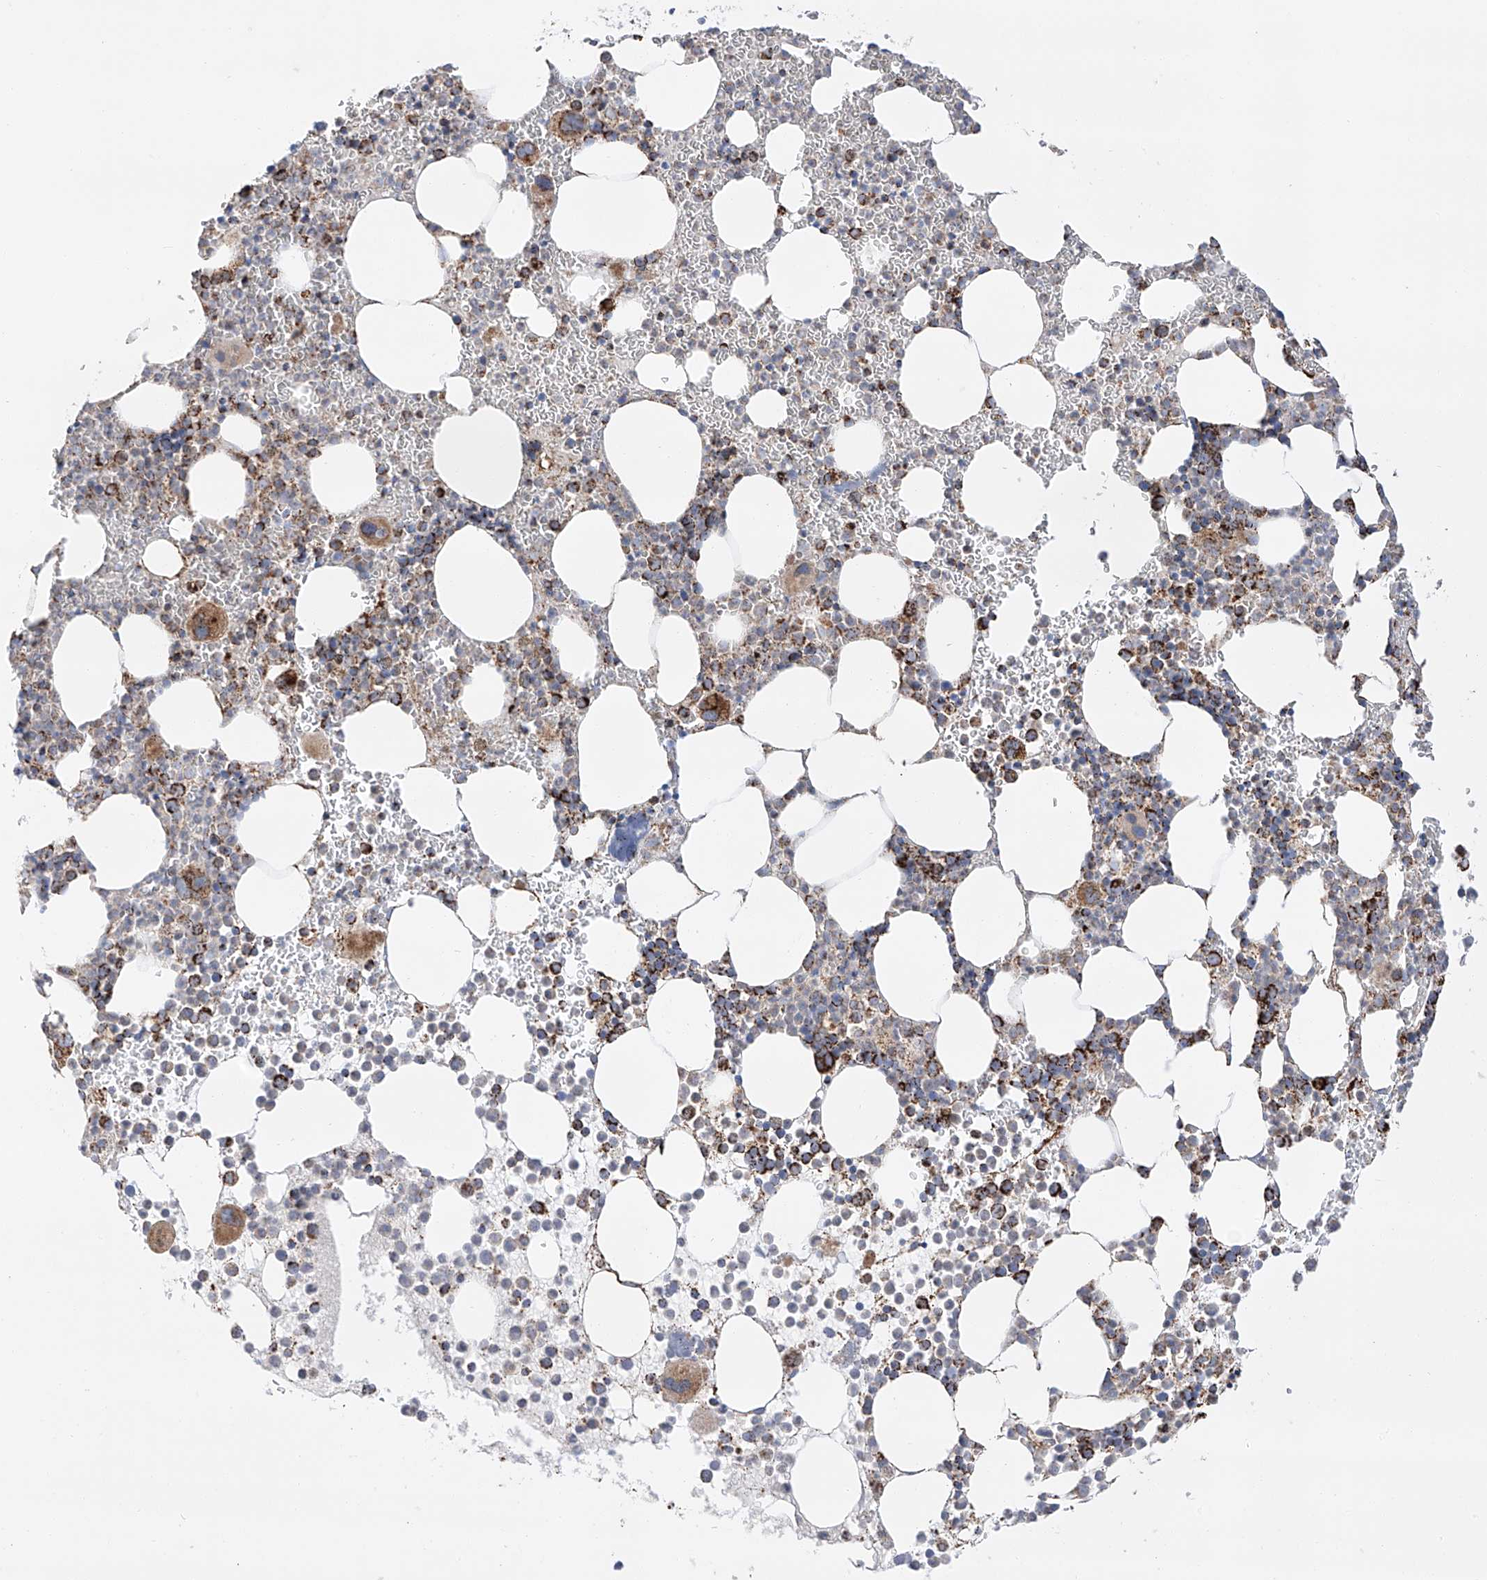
{"staining": {"intensity": "strong", "quantity": "25%-75%", "location": "cytoplasmic/membranous"}, "tissue": "bone marrow", "cell_type": "Hematopoietic cells", "image_type": "normal", "snomed": [{"axis": "morphology", "description": "Normal tissue, NOS"}, {"axis": "topography", "description": "Bone marrow"}], "caption": "This image shows unremarkable bone marrow stained with immunohistochemistry to label a protein in brown. The cytoplasmic/membranous of hematopoietic cells show strong positivity for the protein. Nuclei are counter-stained blue.", "gene": "TTC27", "patient": {"sex": "female", "age": 78}}